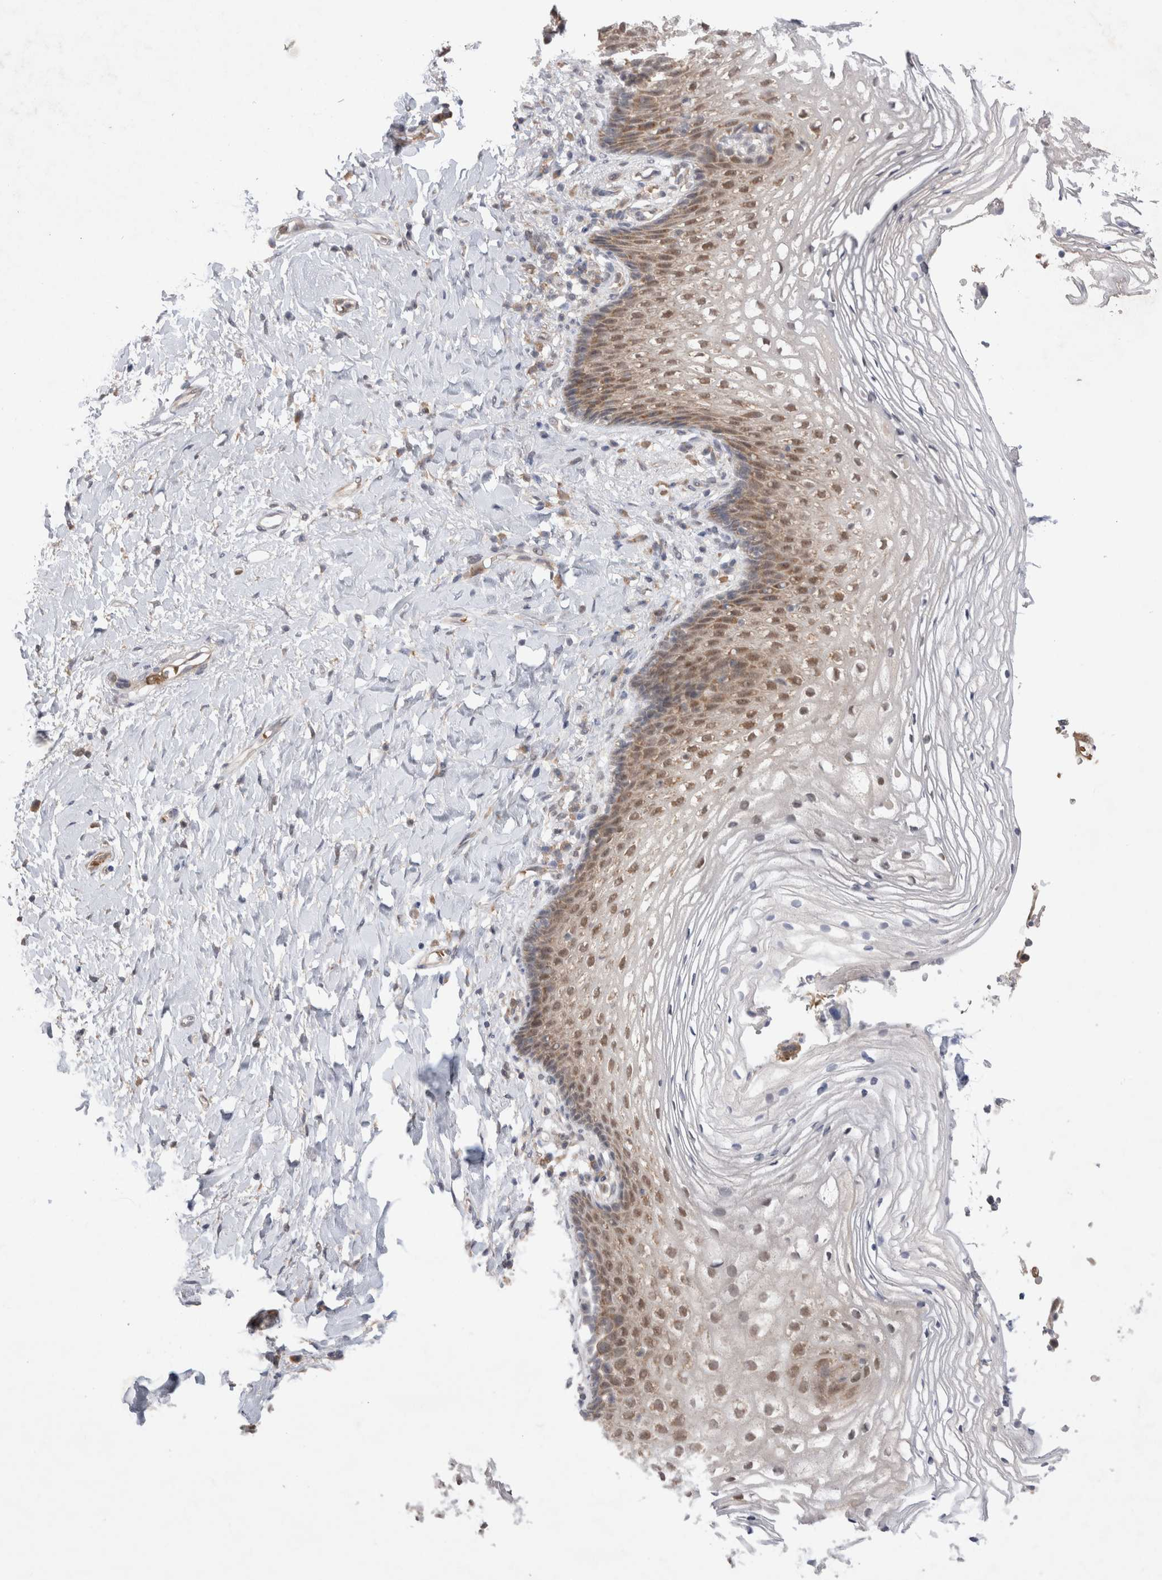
{"staining": {"intensity": "moderate", "quantity": "25%-75%", "location": "nuclear"}, "tissue": "vagina", "cell_type": "Squamous epithelial cells", "image_type": "normal", "snomed": [{"axis": "morphology", "description": "Normal tissue, NOS"}, {"axis": "topography", "description": "Vagina"}], "caption": "Immunohistochemistry (IHC) of normal human vagina exhibits medium levels of moderate nuclear staining in approximately 25%-75% of squamous epithelial cells.", "gene": "EIF3E", "patient": {"sex": "female", "age": 60}}